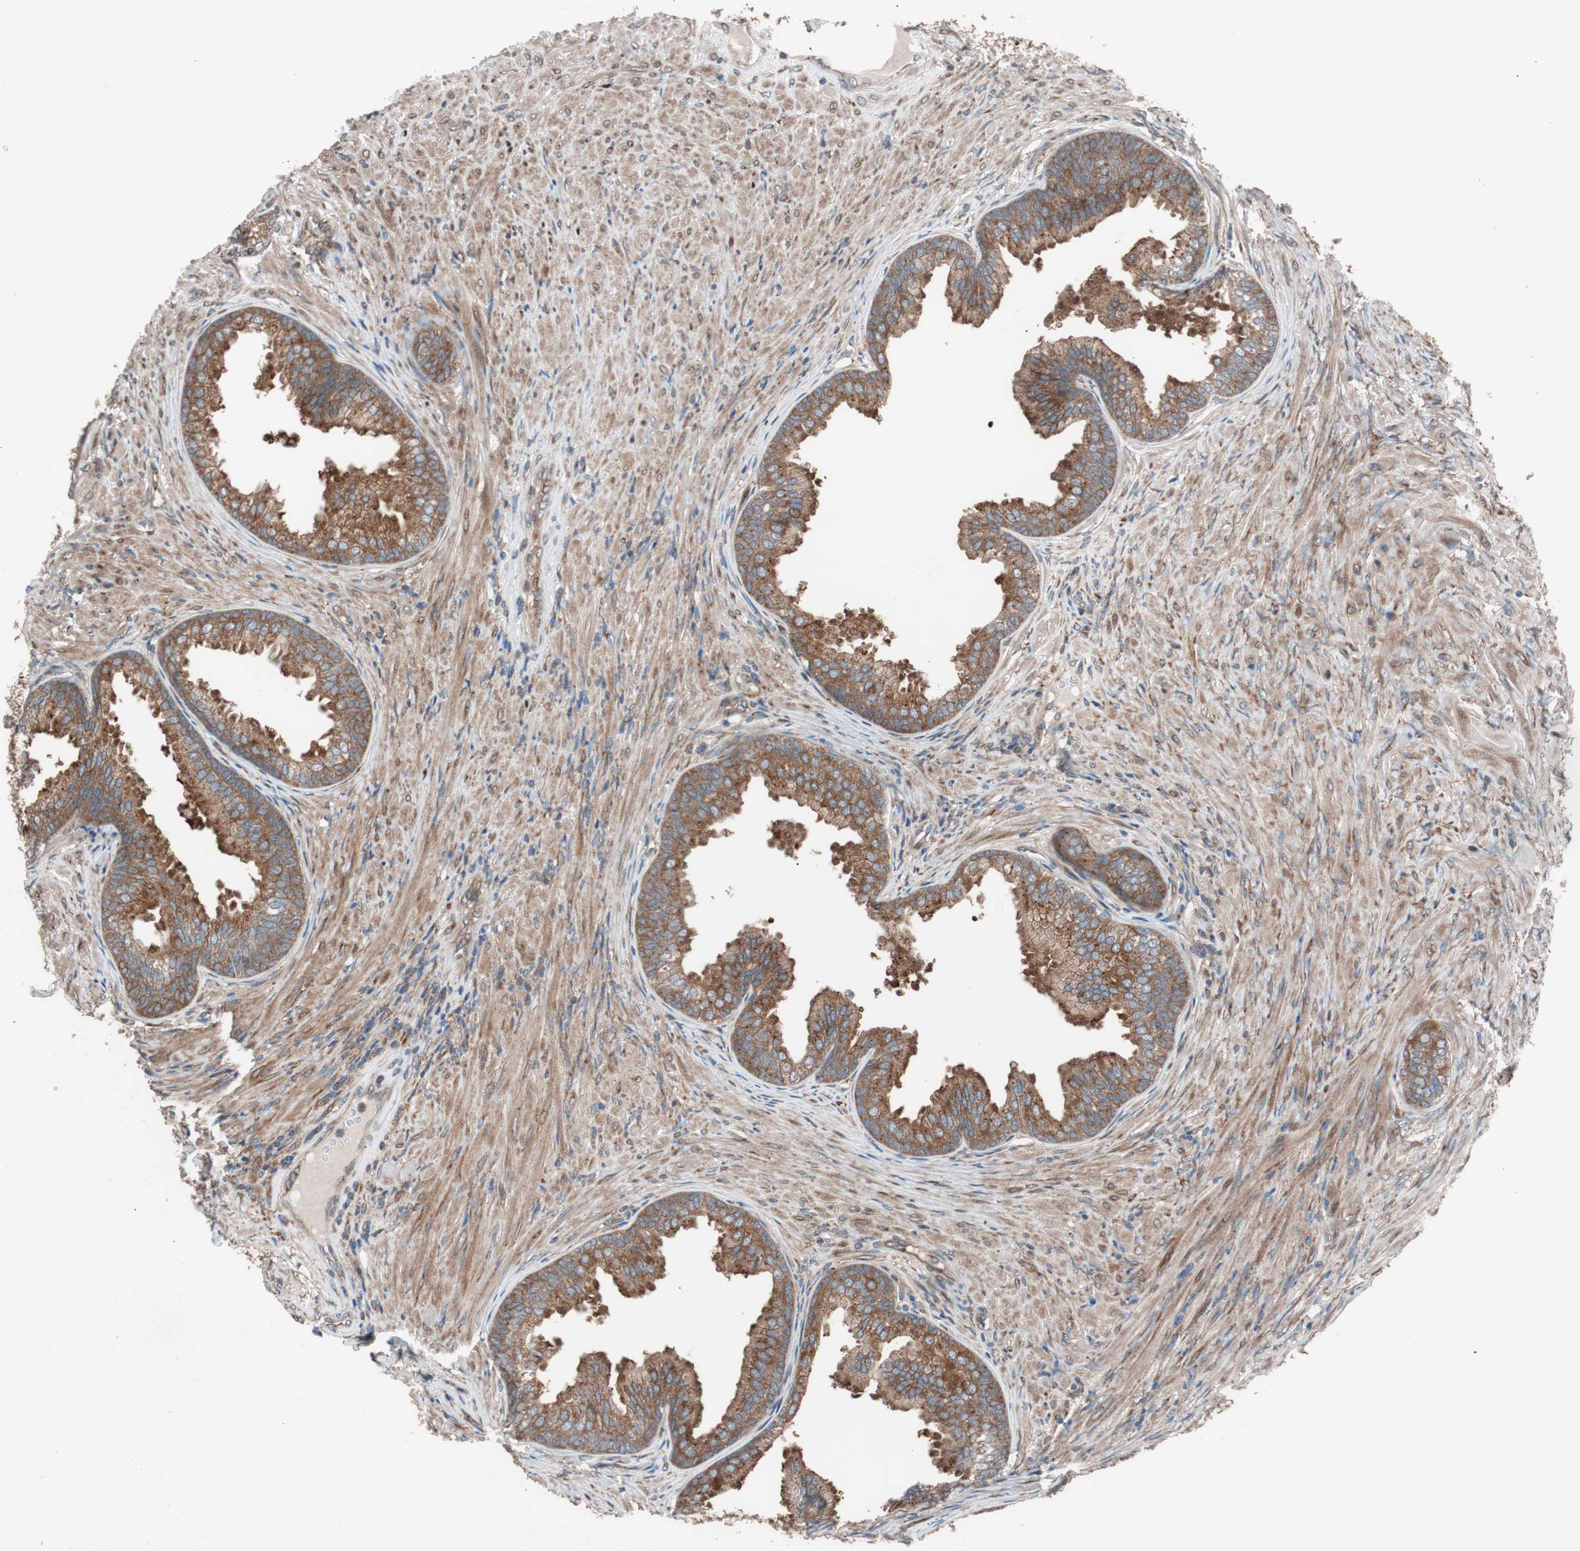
{"staining": {"intensity": "moderate", "quantity": ">75%", "location": "cytoplasmic/membranous"}, "tissue": "prostate", "cell_type": "Glandular cells", "image_type": "normal", "snomed": [{"axis": "morphology", "description": "Normal tissue, NOS"}, {"axis": "topography", "description": "Prostate"}], "caption": "This histopathology image shows IHC staining of unremarkable prostate, with medium moderate cytoplasmic/membranous positivity in approximately >75% of glandular cells.", "gene": "SEC31A", "patient": {"sex": "male", "age": 76}}